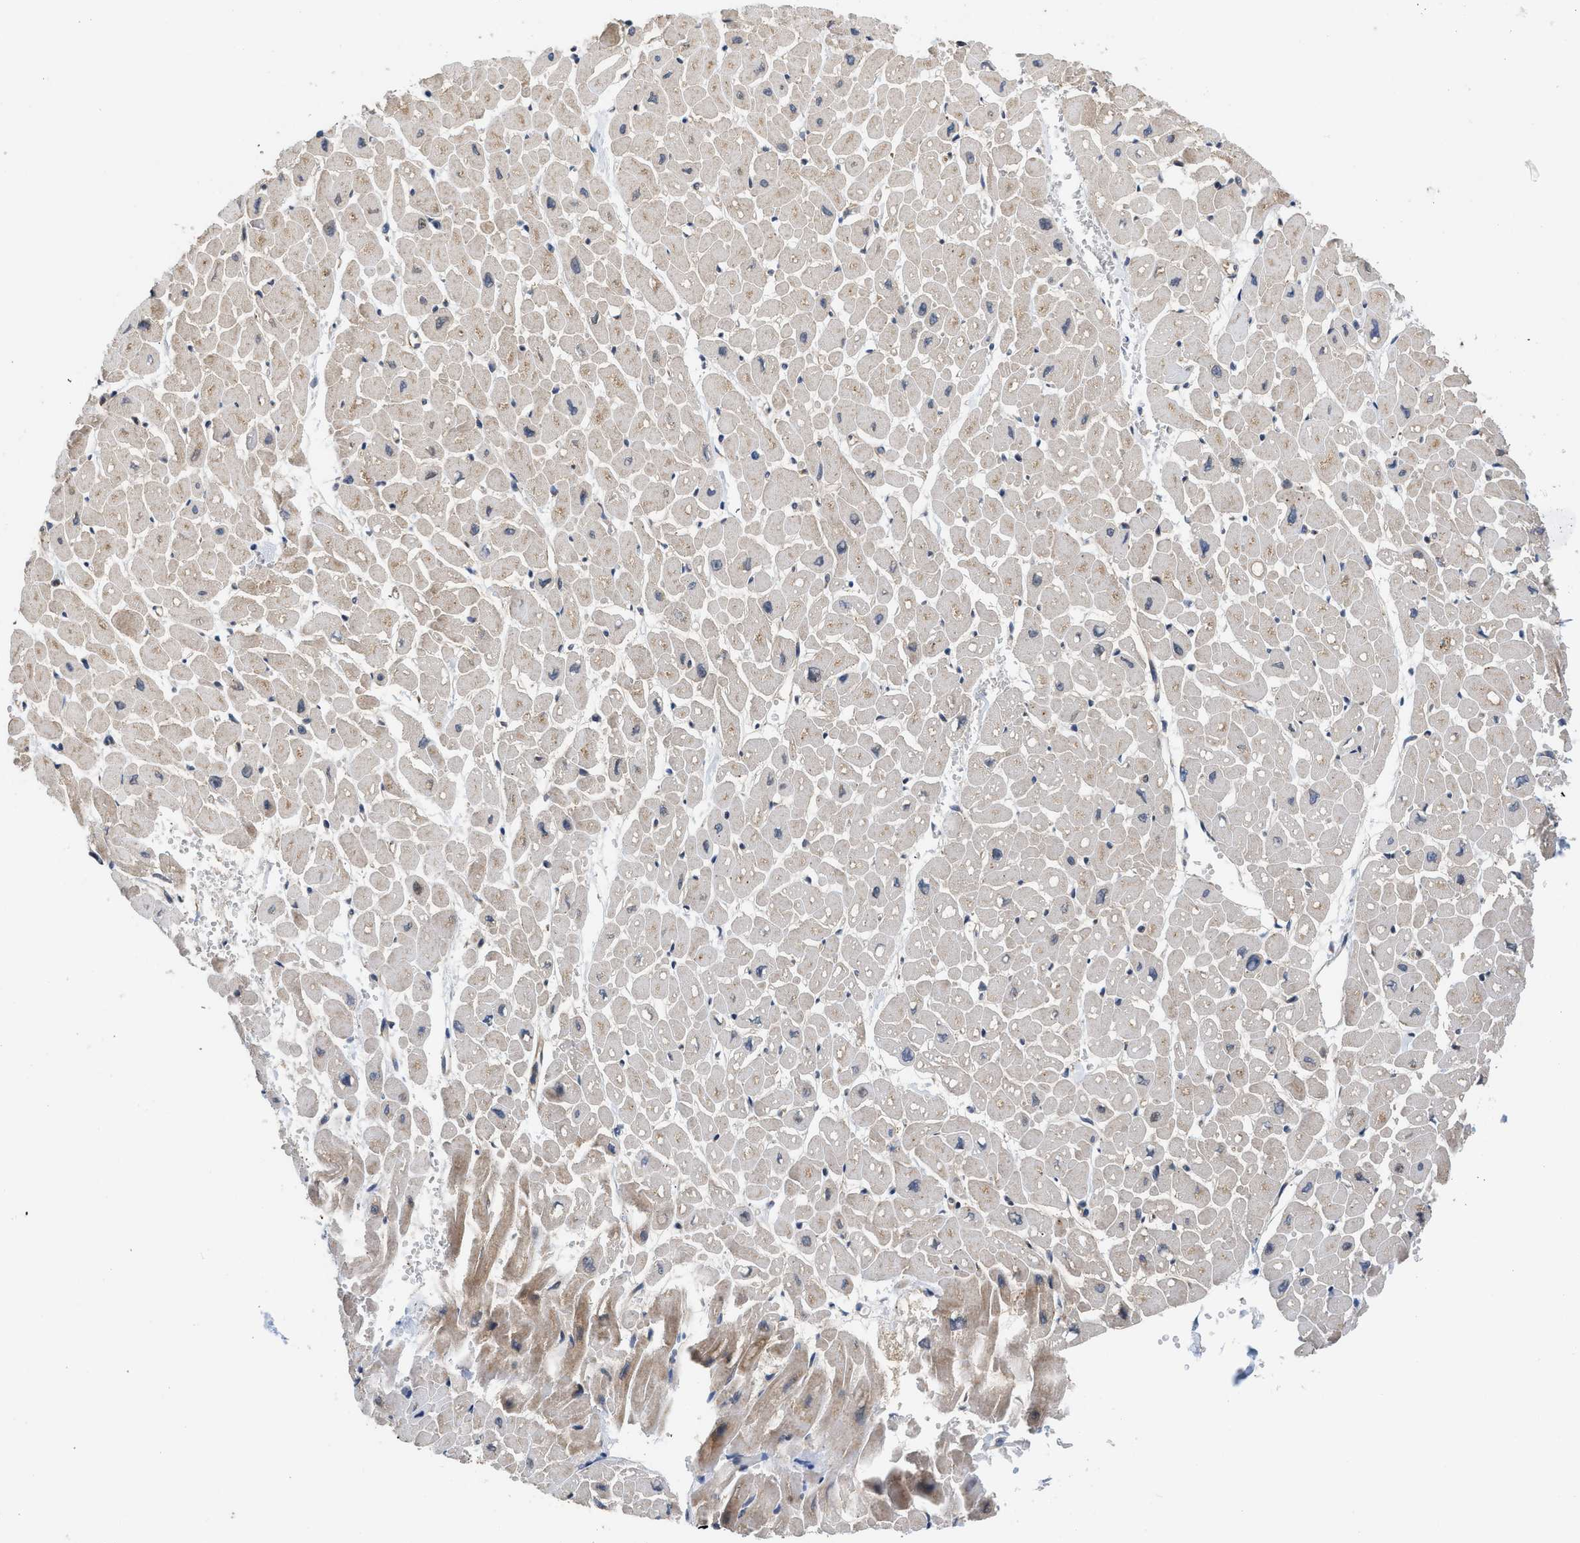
{"staining": {"intensity": "weak", "quantity": "<25%", "location": "cytoplasmic/membranous"}, "tissue": "heart muscle", "cell_type": "Cardiomyocytes", "image_type": "normal", "snomed": [{"axis": "morphology", "description": "Normal tissue, NOS"}, {"axis": "topography", "description": "Heart"}], "caption": "The histopathology image exhibits no staining of cardiomyocytes in normal heart muscle. The staining was performed using DAB to visualize the protein expression in brown, while the nuclei were stained in blue with hematoxylin (Magnification: 20x).", "gene": "POLG2", "patient": {"sex": "male", "age": 45}}